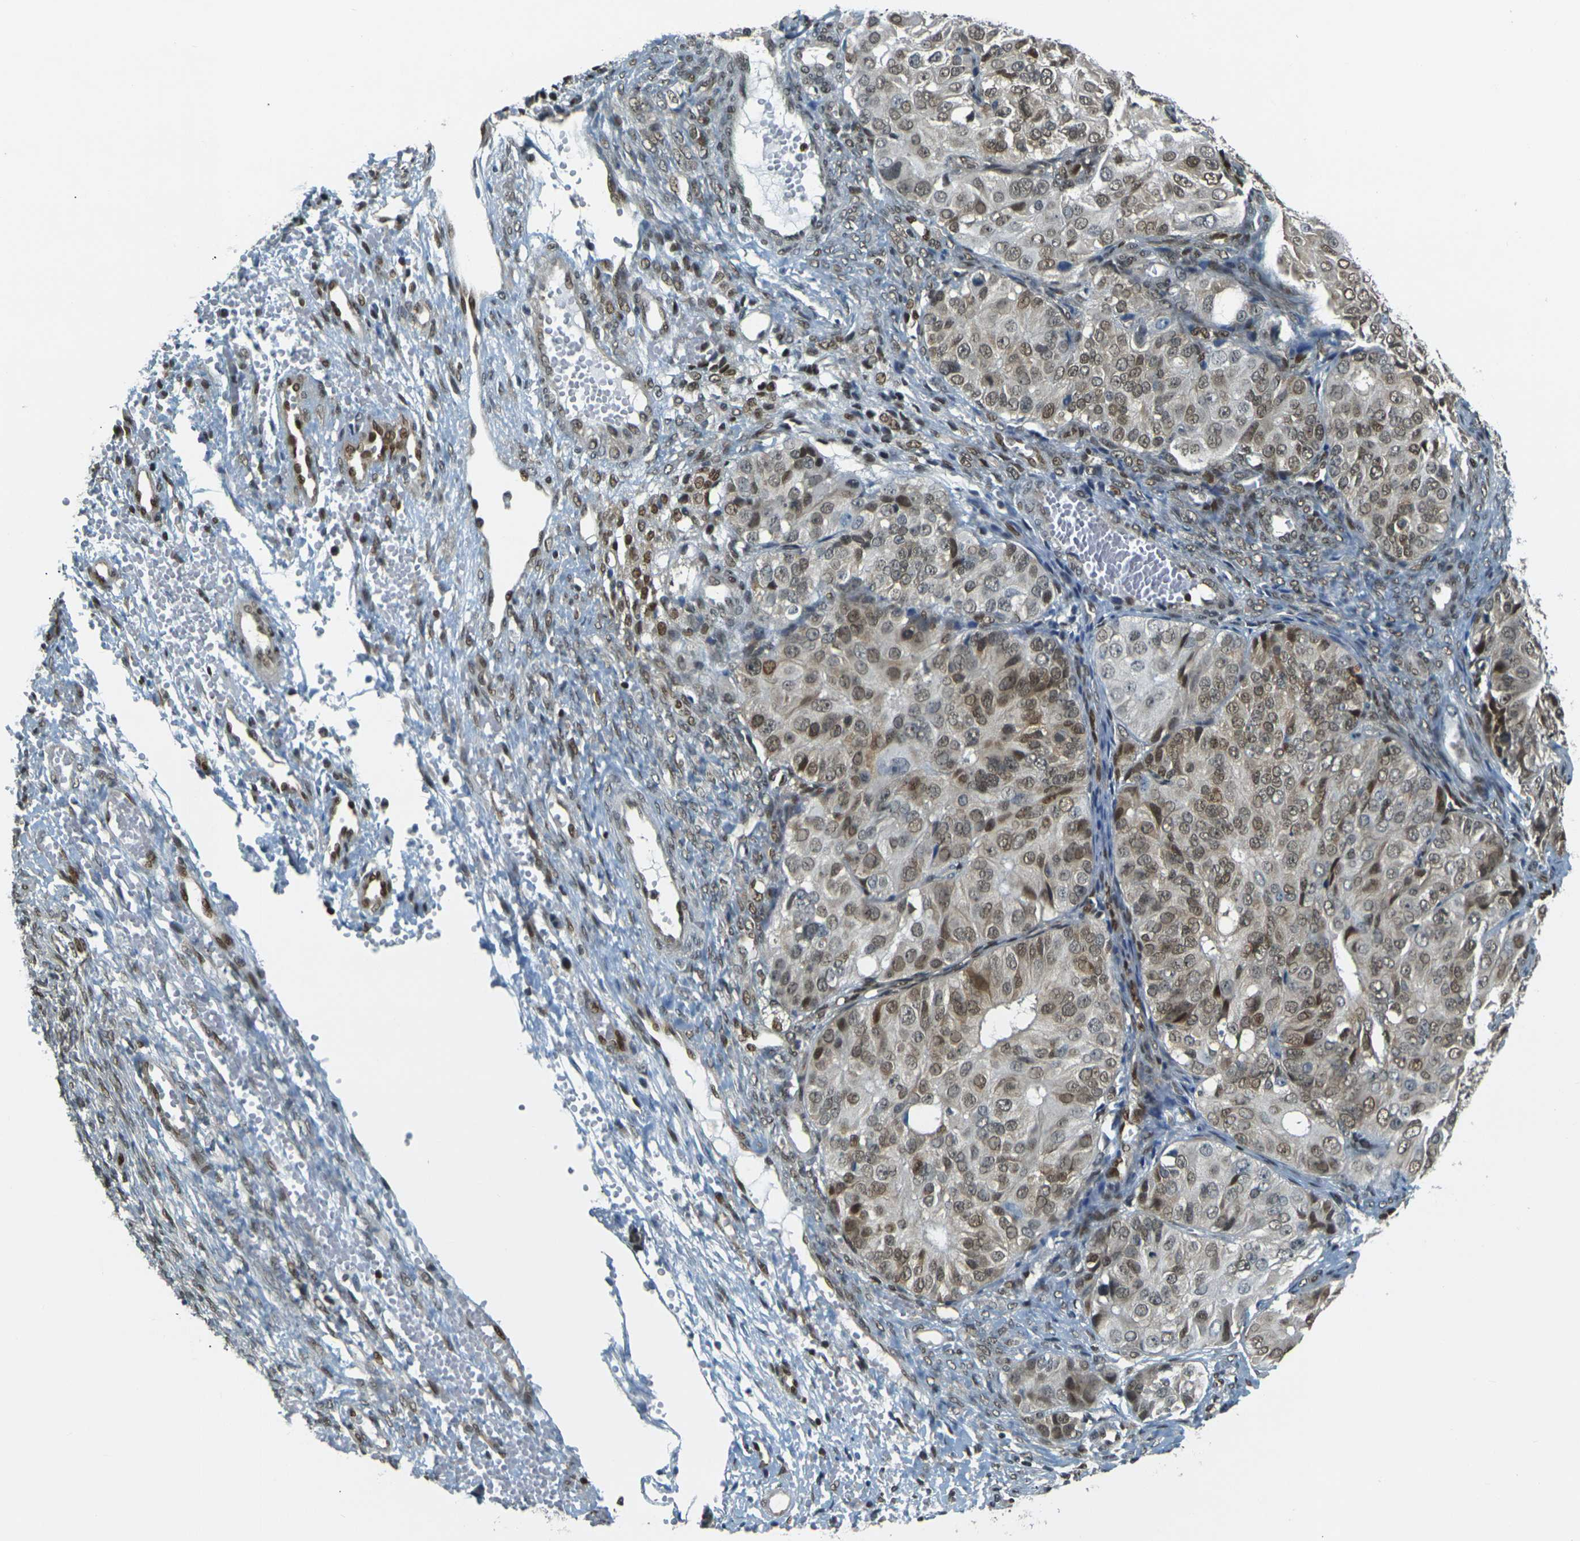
{"staining": {"intensity": "moderate", "quantity": ">75%", "location": "nuclear"}, "tissue": "ovarian cancer", "cell_type": "Tumor cells", "image_type": "cancer", "snomed": [{"axis": "morphology", "description": "Carcinoma, endometroid"}, {"axis": "topography", "description": "Ovary"}], "caption": "This is a micrograph of IHC staining of ovarian cancer (endometroid carcinoma), which shows moderate positivity in the nuclear of tumor cells.", "gene": "NHEJ1", "patient": {"sex": "female", "age": 51}}